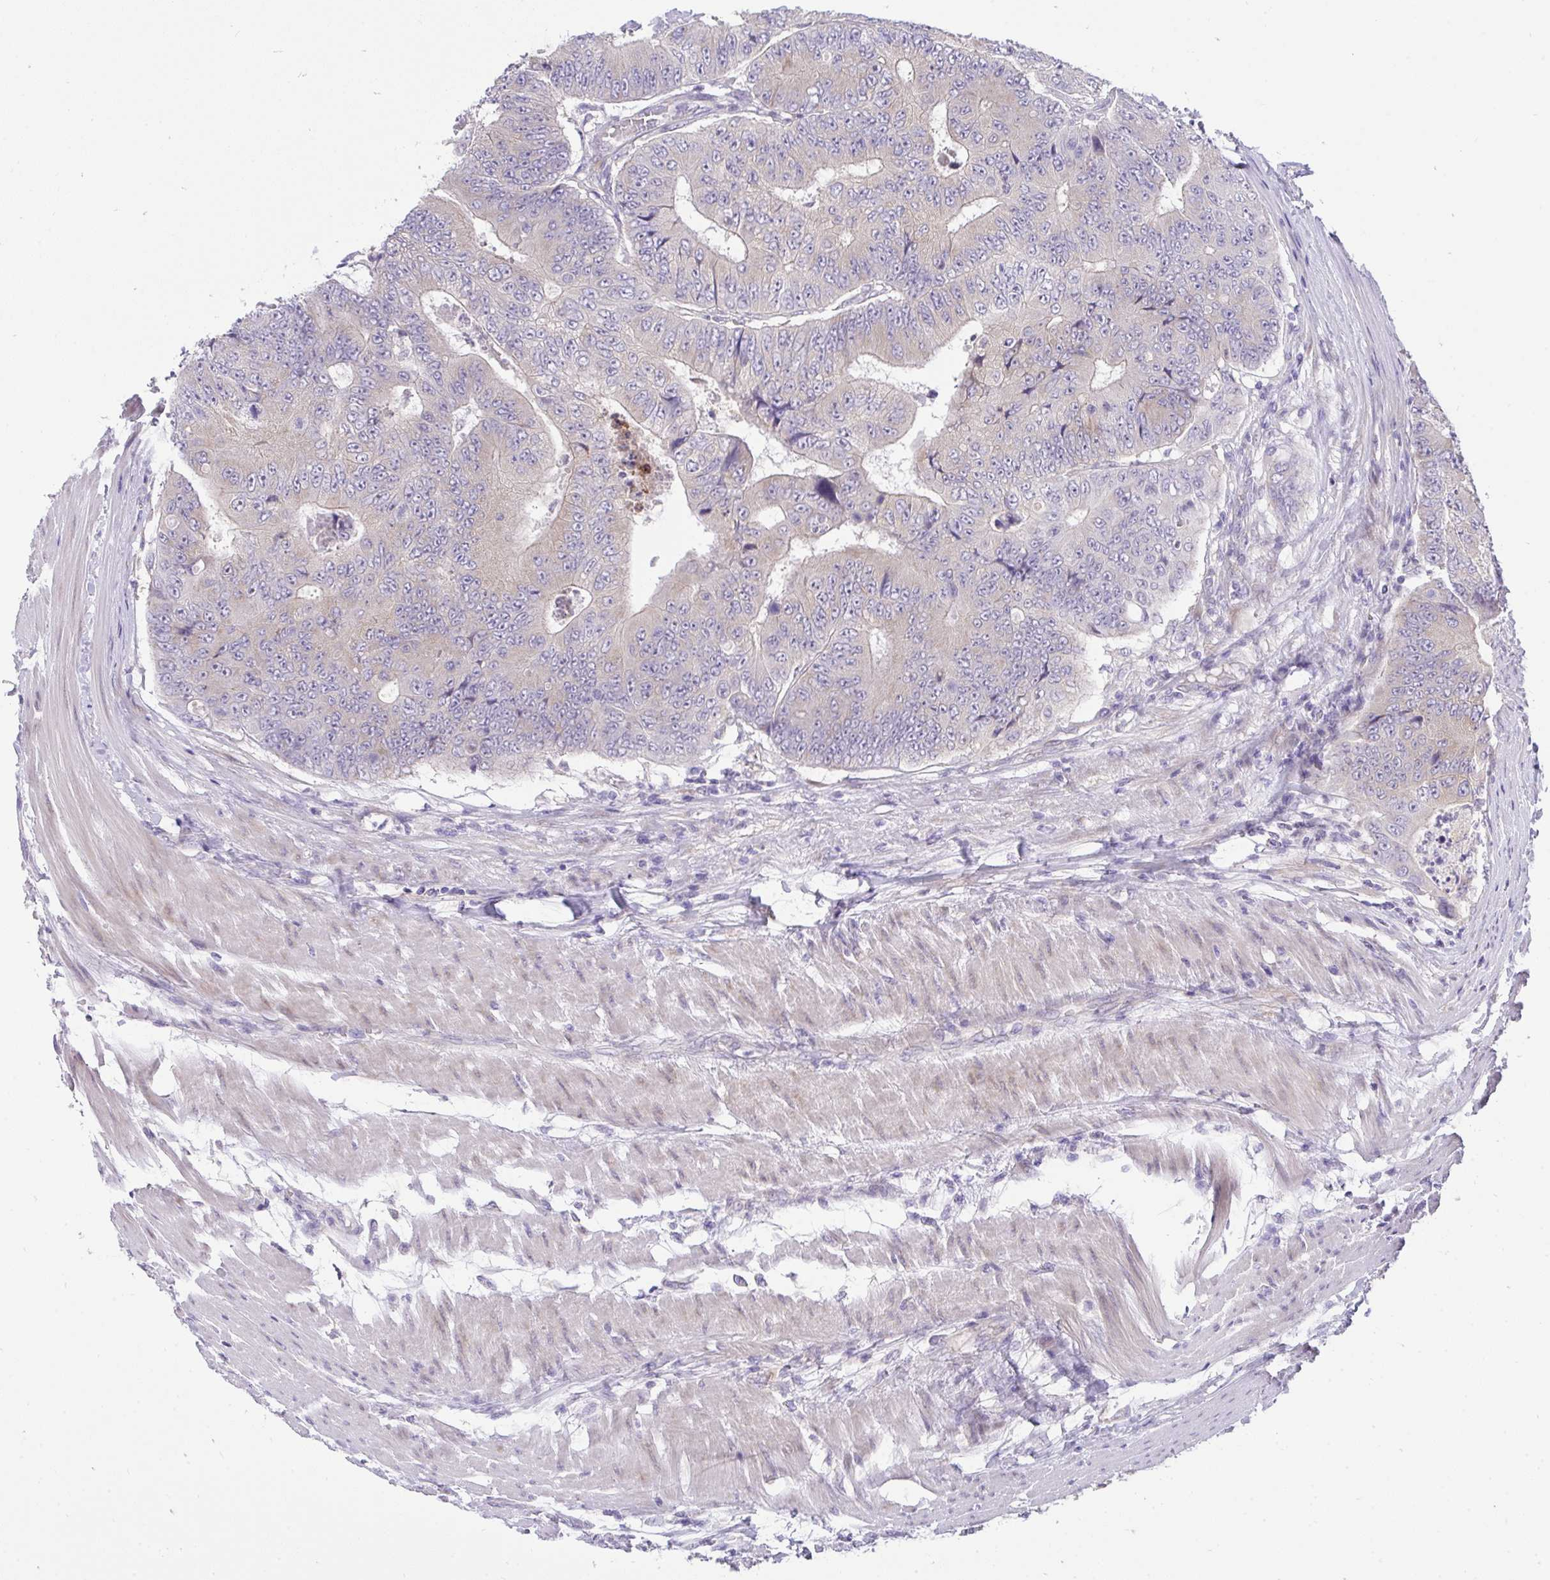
{"staining": {"intensity": "weak", "quantity": "25%-75%", "location": "cytoplasmic/membranous"}, "tissue": "colorectal cancer", "cell_type": "Tumor cells", "image_type": "cancer", "snomed": [{"axis": "morphology", "description": "Adenocarcinoma, NOS"}, {"axis": "topography", "description": "Colon"}], "caption": "Immunohistochemistry micrograph of colorectal cancer stained for a protein (brown), which shows low levels of weak cytoplasmic/membranous positivity in approximately 25%-75% of tumor cells.", "gene": "VGLL3", "patient": {"sex": "female", "age": 48}}